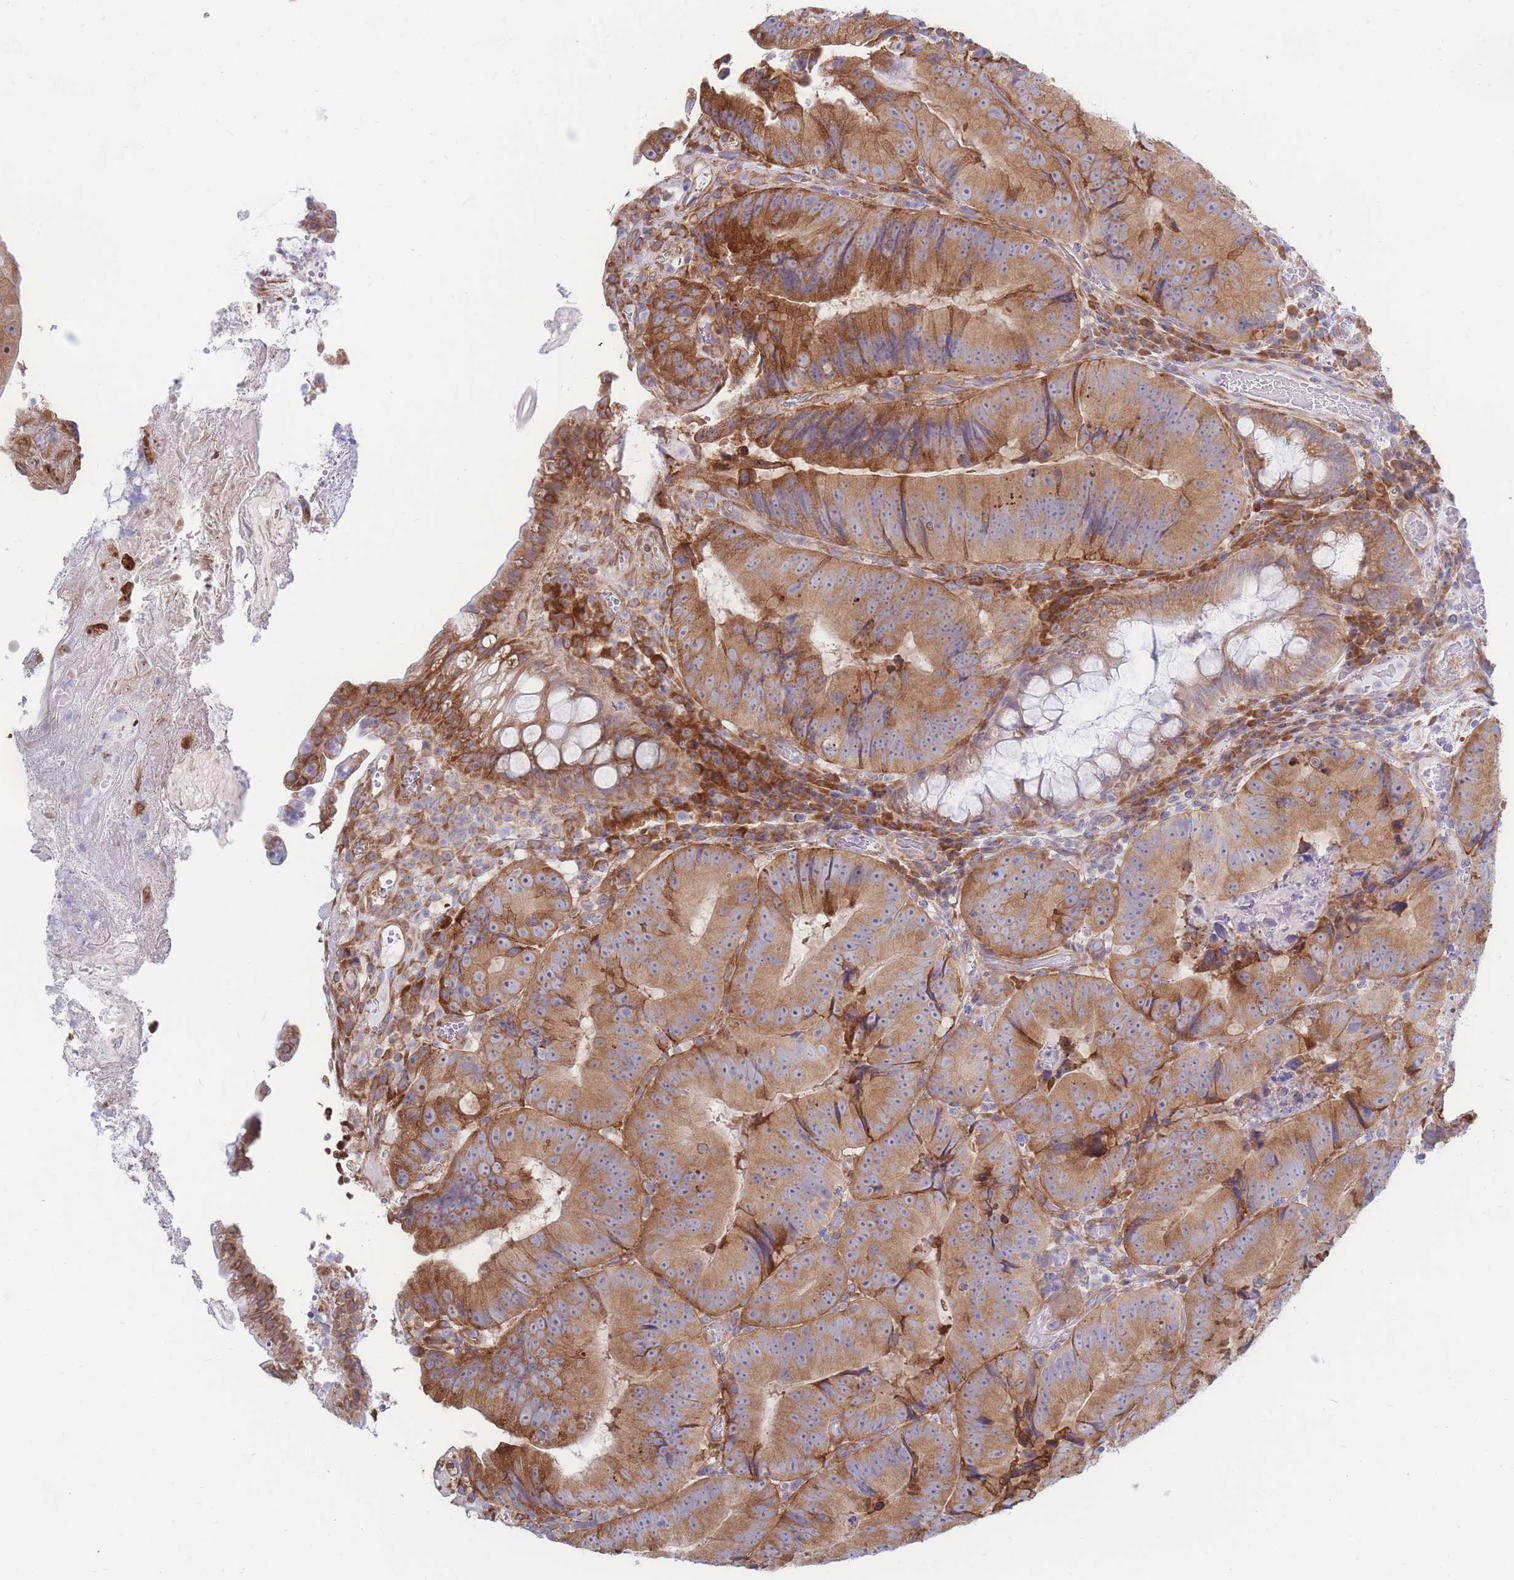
{"staining": {"intensity": "moderate", "quantity": ">75%", "location": "cytoplasmic/membranous"}, "tissue": "colorectal cancer", "cell_type": "Tumor cells", "image_type": "cancer", "snomed": [{"axis": "morphology", "description": "Adenocarcinoma, NOS"}, {"axis": "topography", "description": "Colon"}], "caption": "This is an image of IHC staining of colorectal cancer (adenocarcinoma), which shows moderate positivity in the cytoplasmic/membranous of tumor cells.", "gene": "RPL8", "patient": {"sex": "female", "age": 86}}